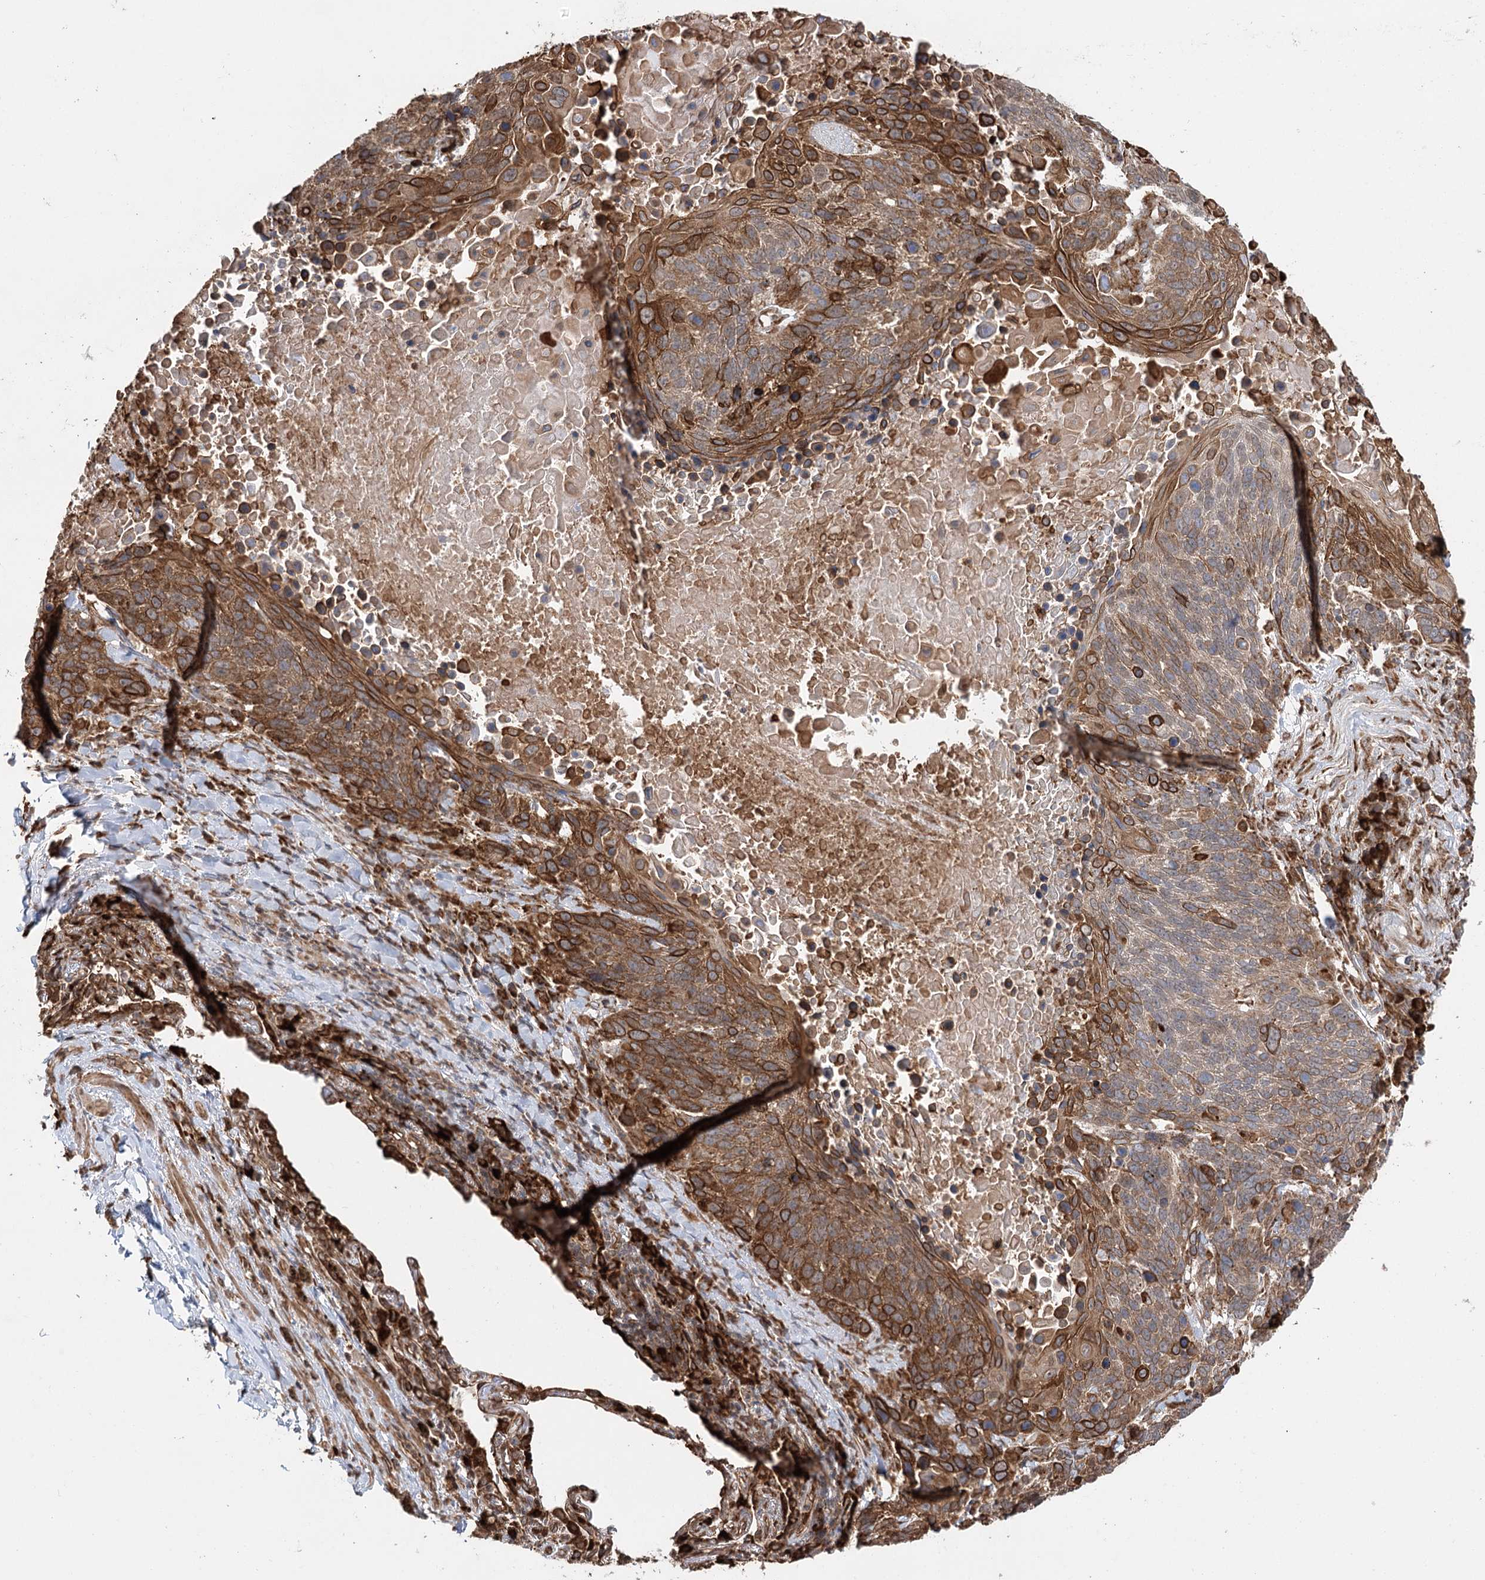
{"staining": {"intensity": "moderate", "quantity": ">75%", "location": "cytoplasmic/membranous"}, "tissue": "lung cancer", "cell_type": "Tumor cells", "image_type": "cancer", "snomed": [{"axis": "morphology", "description": "Squamous cell carcinoma, NOS"}, {"axis": "topography", "description": "Lung"}], "caption": "Lung squamous cell carcinoma was stained to show a protein in brown. There is medium levels of moderate cytoplasmic/membranous staining in about >75% of tumor cells.", "gene": "DNAJB14", "patient": {"sex": "male", "age": 66}}